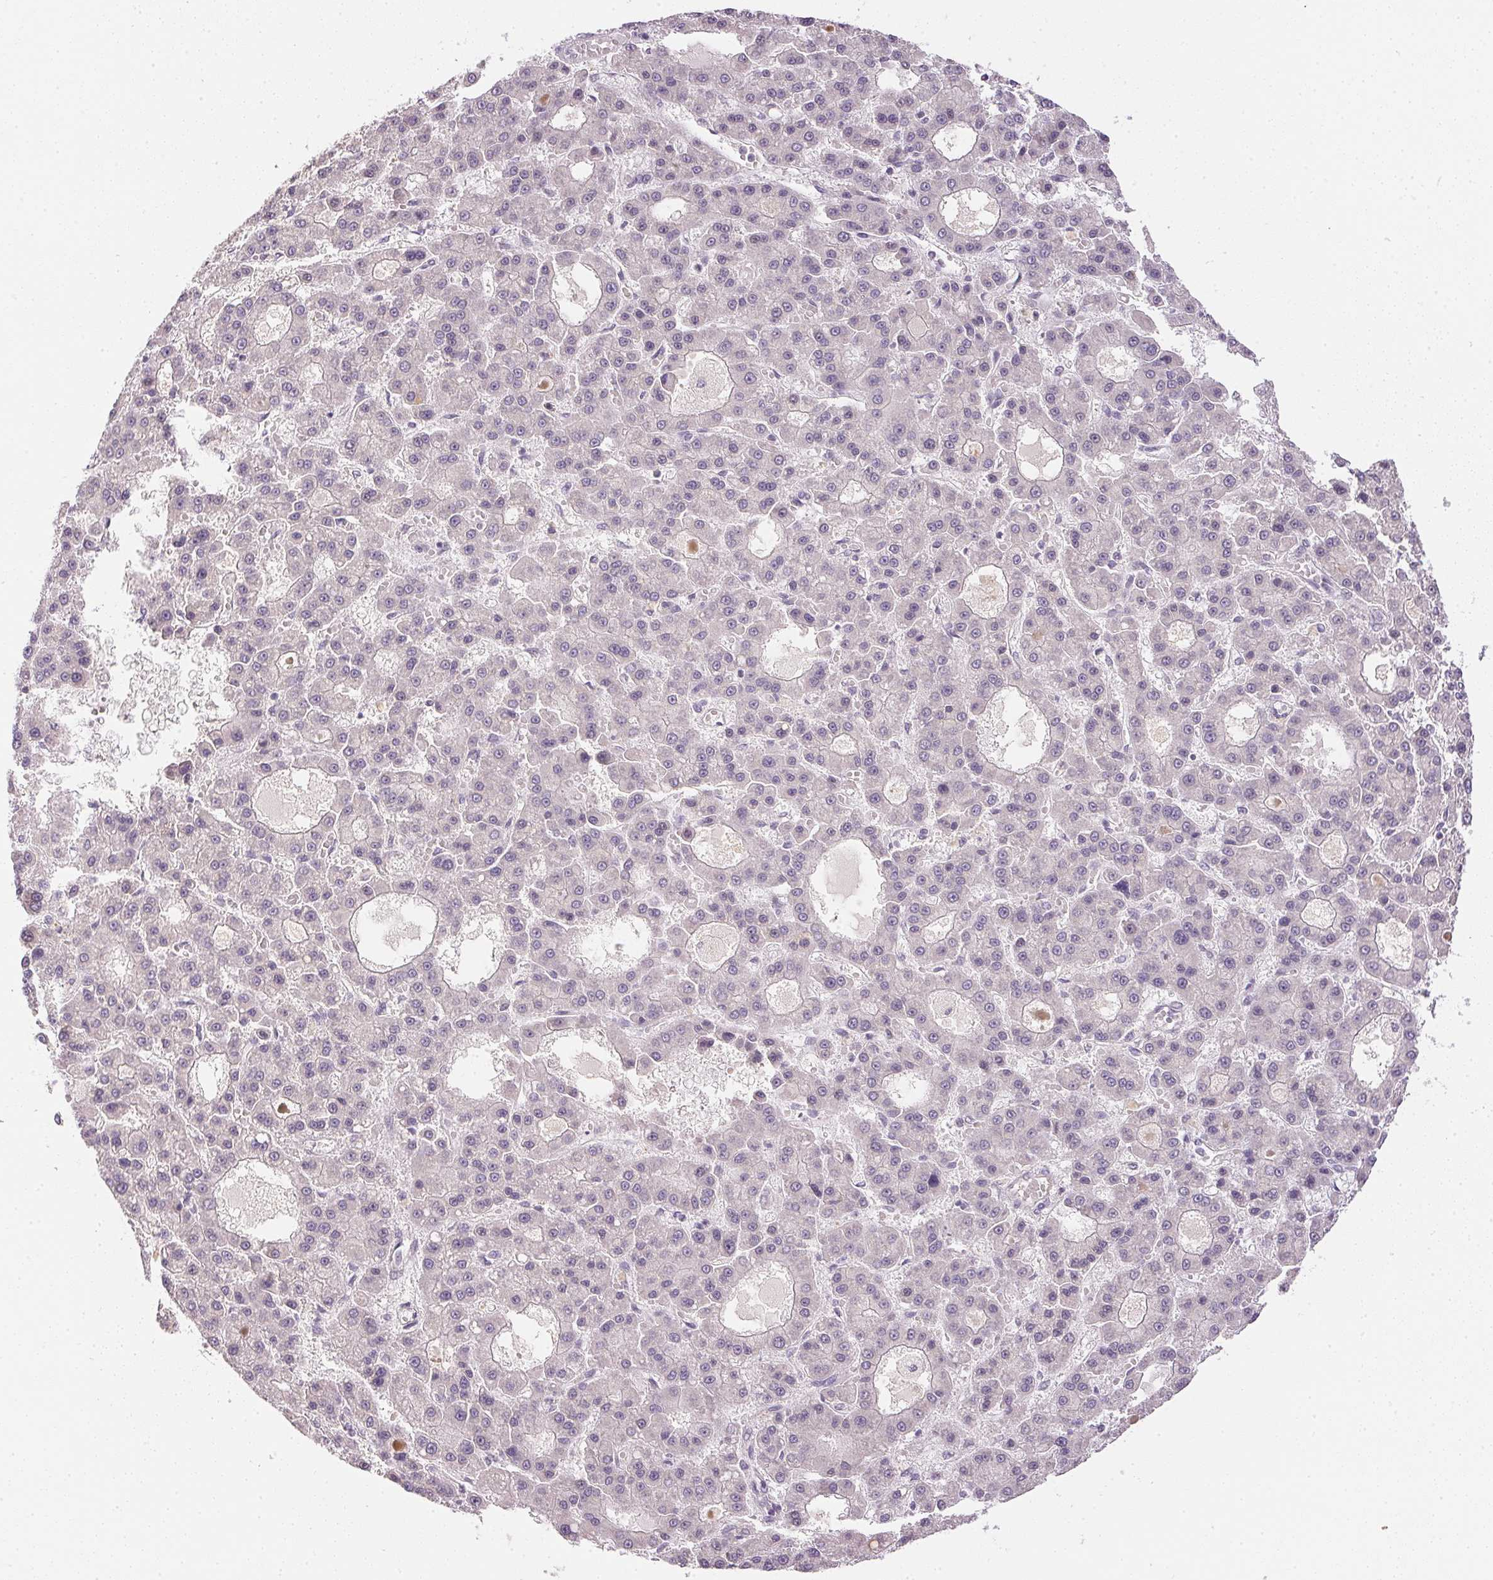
{"staining": {"intensity": "negative", "quantity": "none", "location": "none"}, "tissue": "liver cancer", "cell_type": "Tumor cells", "image_type": "cancer", "snomed": [{"axis": "morphology", "description": "Carcinoma, Hepatocellular, NOS"}, {"axis": "topography", "description": "Liver"}], "caption": "Human liver hepatocellular carcinoma stained for a protein using IHC shows no positivity in tumor cells.", "gene": "TTC23L", "patient": {"sex": "male", "age": 70}}